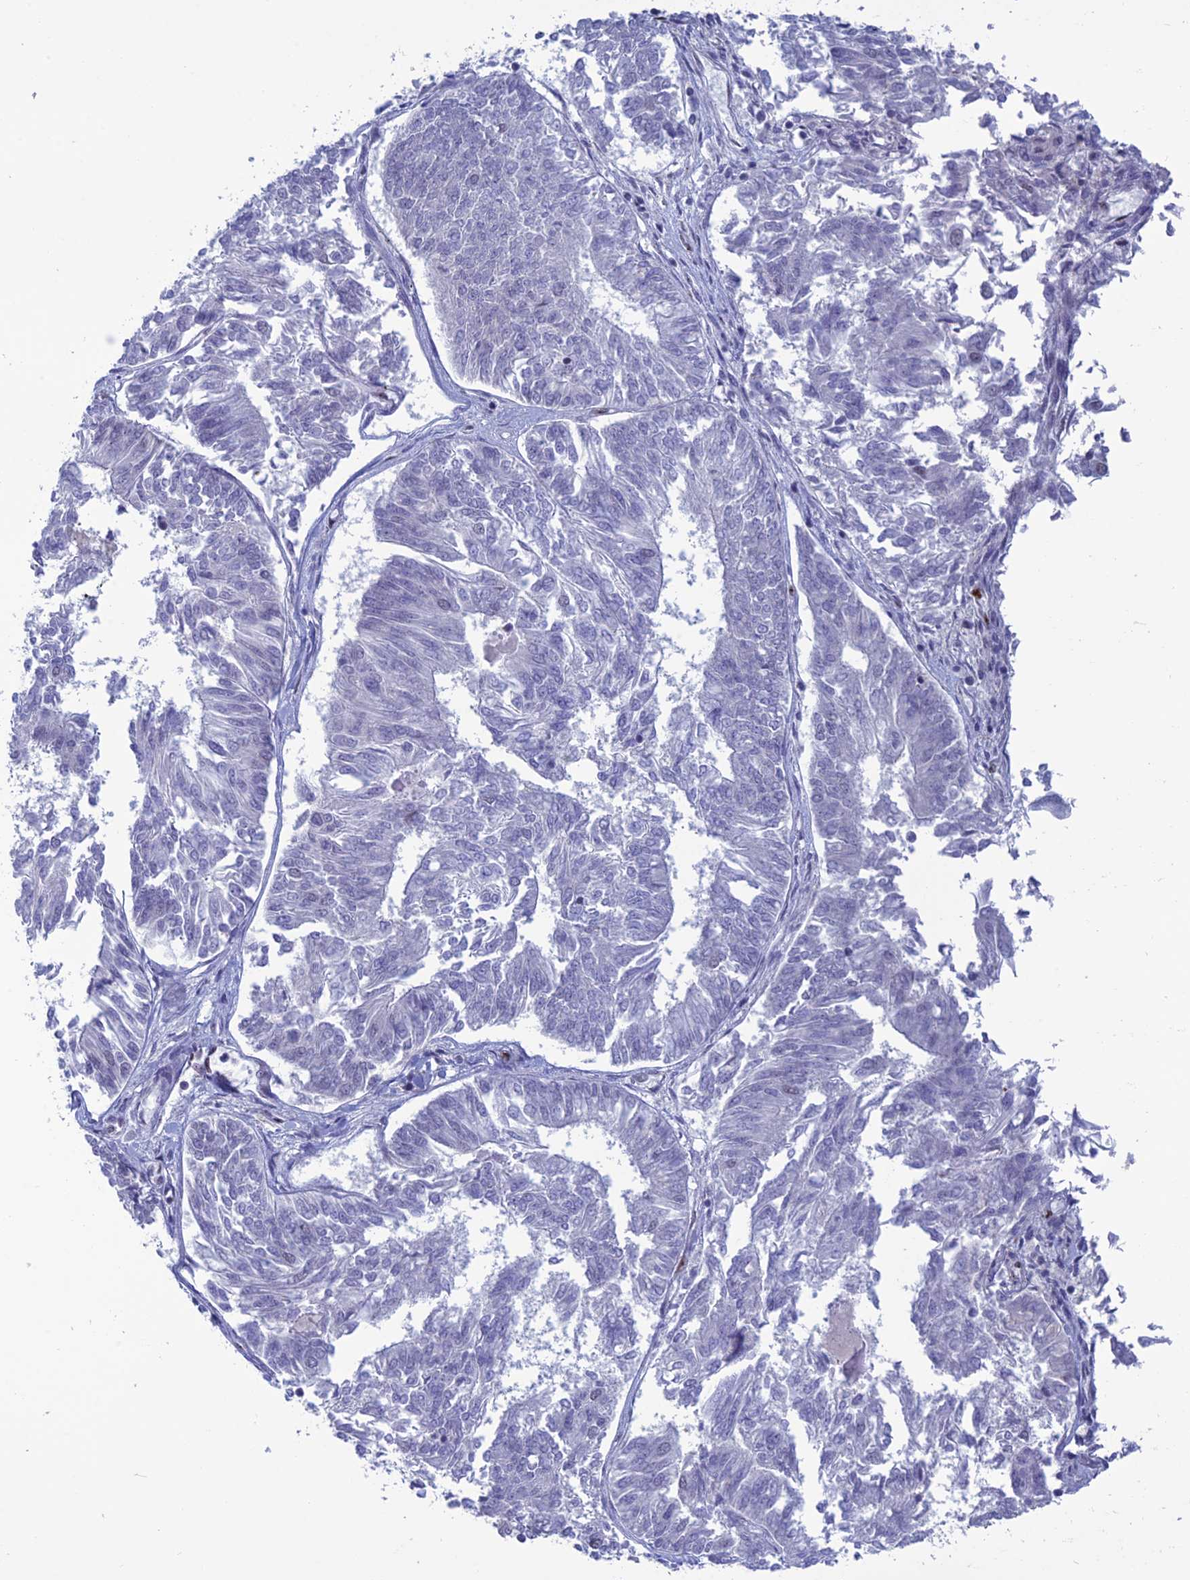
{"staining": {"intensity": "negative", "quantity": "none", "location": "none"}, "tissue": "endometrial cancer", "cell_type": "Tumor cells", "image_type": "cancer", "snomed": [{"axis": "morphology", "description": "Adenocarcinoma, NOS"}, {"axis": "topography", "description": "Endometrium"}], "caption": "Protein analysis of endometrial cancer reveals no significant positivity in tumor cells.", "gene": "NOL4L", "patient": {"sex": "female", "age": 58}}